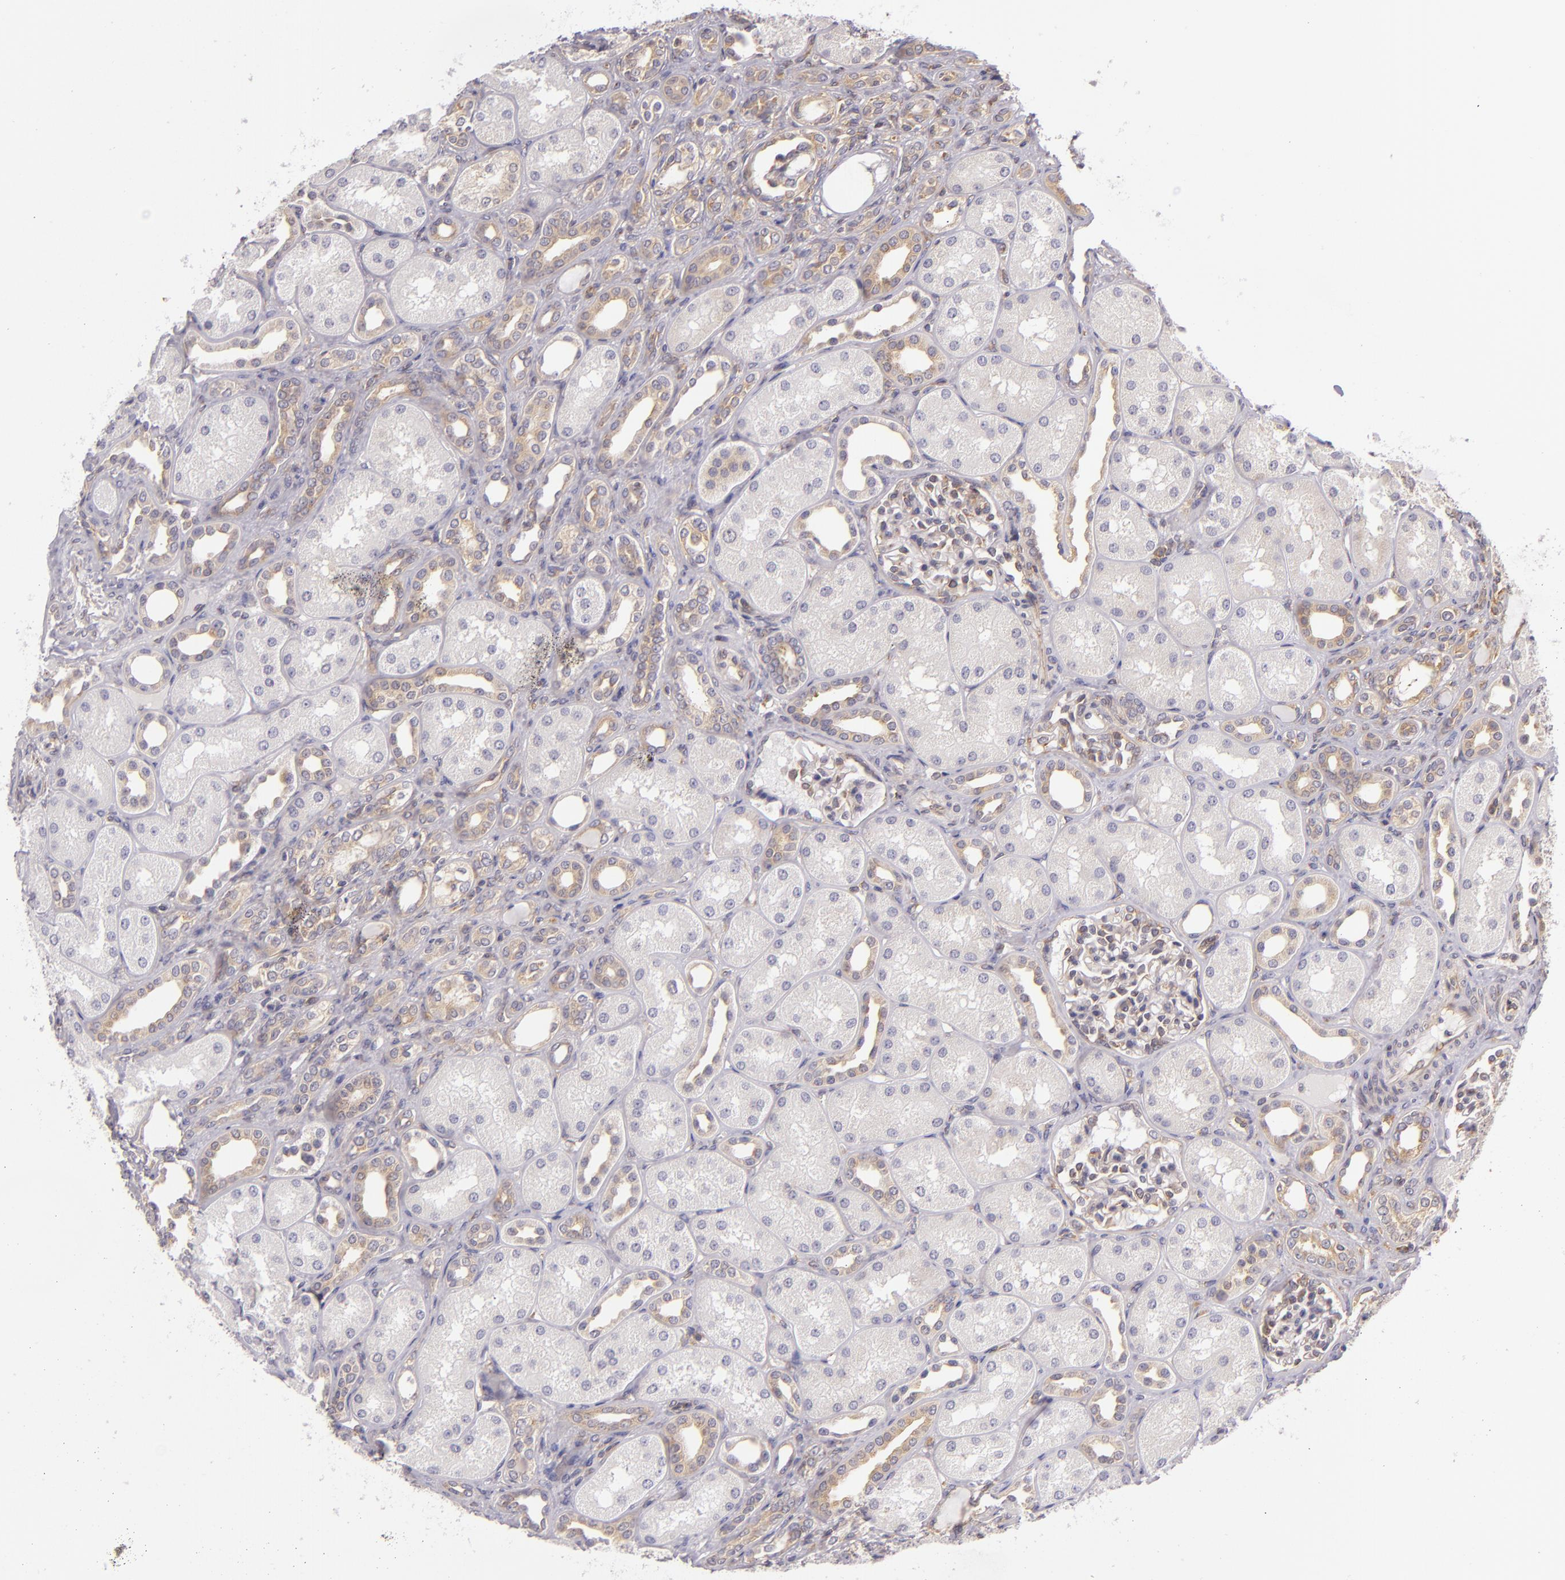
{"staining": {"intensity": "weak", "quantity": "<25%", "location": "cytoplasmic/membranous"}, "tissue": "kidney", "cell_type": "Cells in glomeruli", "image_type": "normal", "snomed": [{"axis": "morphology", "description": "Normal tissue, NOS"}, {"axis": "topography", "description": "Kidney"}], "caption": "Immunohistochemistry micrograph of benign kidney: kidney stained with DAB (3,3'-diaminobenzidine) reveals no significant protein expression in cells in glomeruli.", "gene": "UPF3B", "patient": {"sex": "male", "age": 7}}